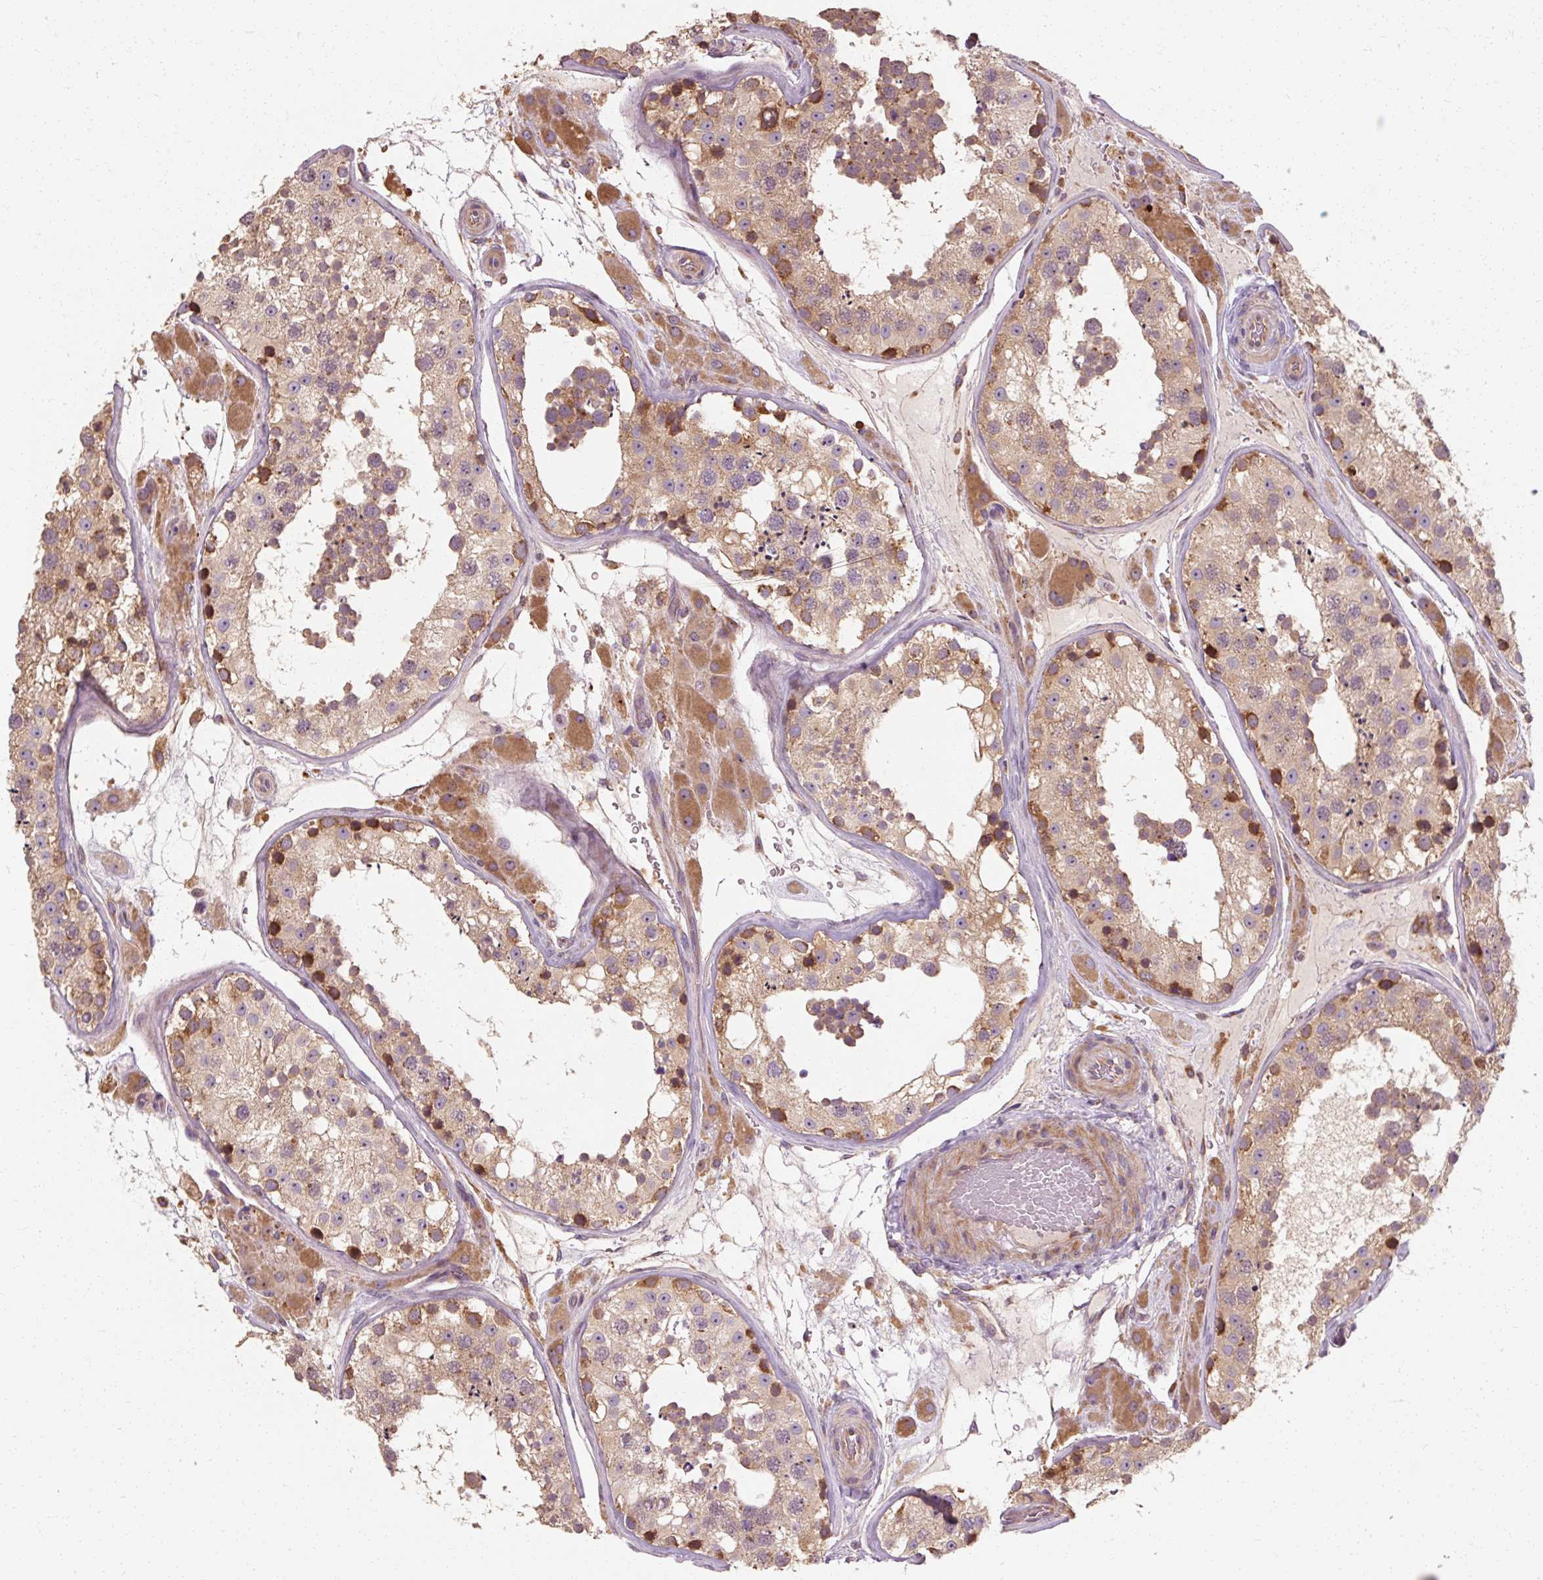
{"staining": {"intensity": "moderate", "quantity": "25%-75%", "location": "cytoplasmic/membranous"}, "tissue": "testis", "cell_type": "Cells in seminiferous ducts", "image_type": "normal", "snomed": [{"axis": "morphology", "description": "Normal tissue, NOS"}, {"axis": "topography", "description": "Testis"}], "caption": "IHC image of normal testis stained for a protein (brown), which exhibits medium levels of moderate cytoplasmic/membranous expression in about 25%-75% of cells in seminiferous ducts.", "gene": "TBC1D4", "patient": {"sex": "male", "age": 26}}